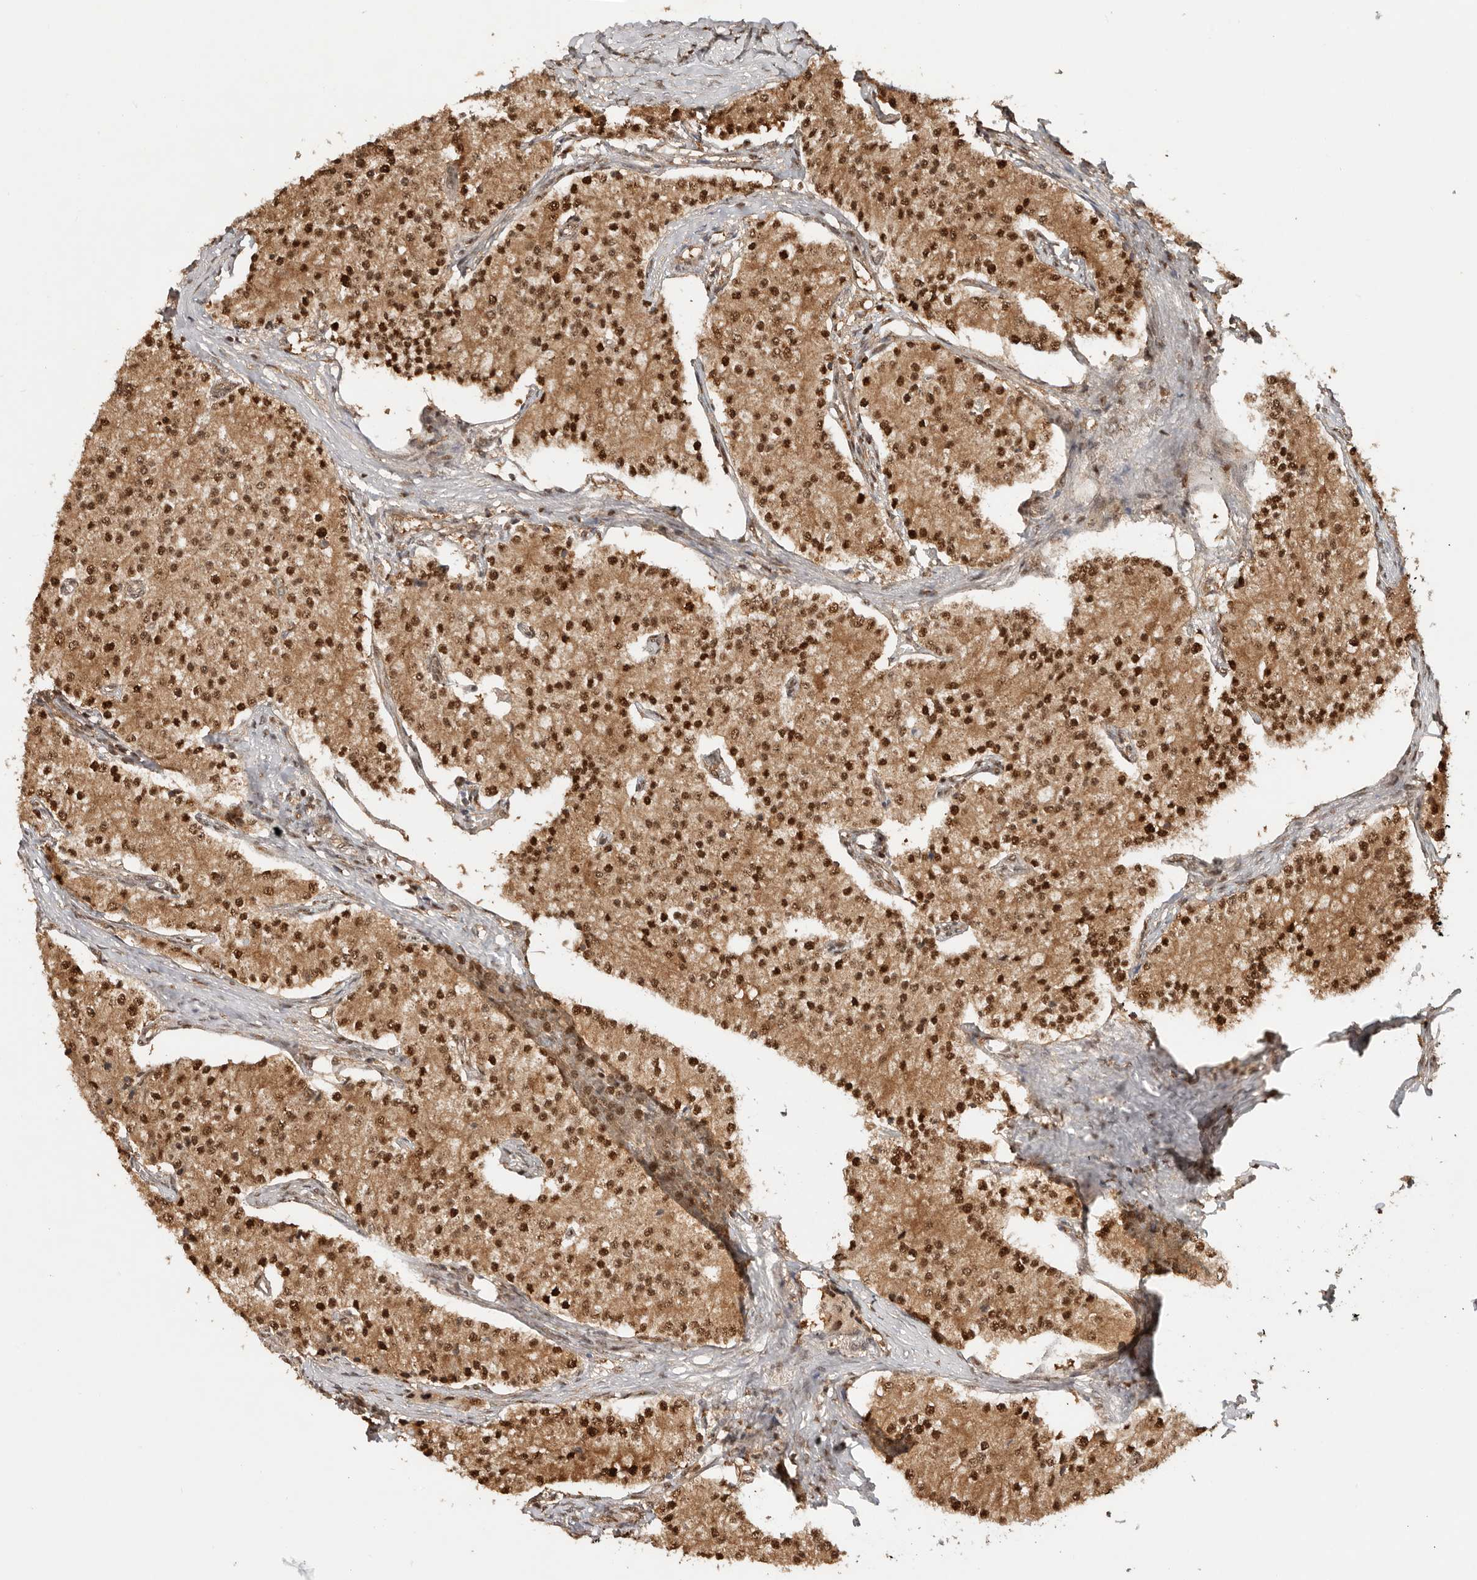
{"staining": {"intensity": "strong", "quantity": ">75%", "location": "cytoplasmic/membranous,nuclear"}, "tissue": "carcinoid", "cell_type": "Tumor cells", "image_type": "cancer", "snomed": [{"axis": "morphology", "description": "Carcinoid, malignant, NOS"}, {"axis": "topography", "description": "Colon"}], "caption": "A brown stain shows strong cytoplasmic/membranous and nuclear positivity of a protein in human malignant carcinoid tumor cells.", "gene": "PSMA5", "patient": {"sex": "female", "age": 52}}